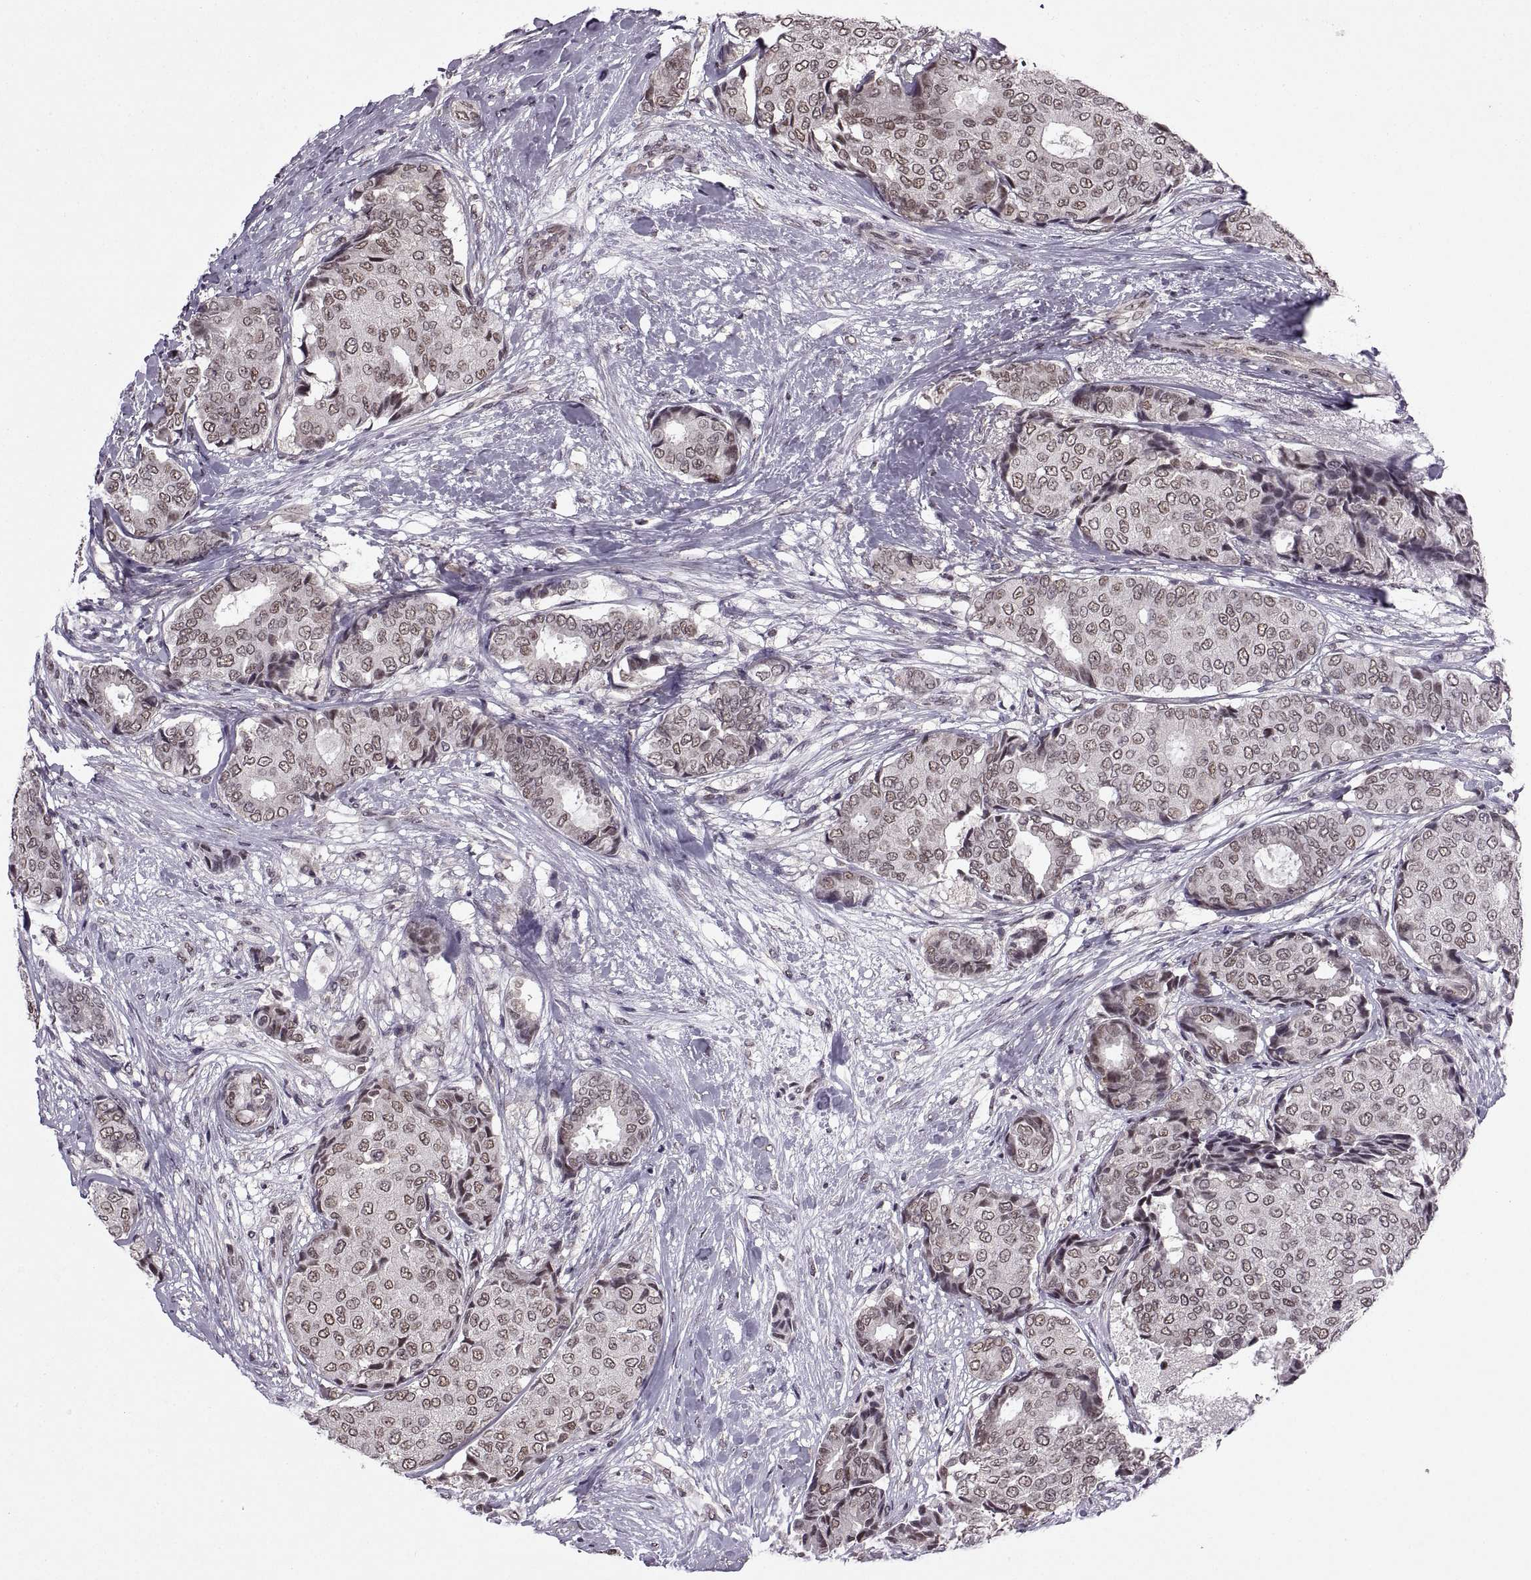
{"staining": {"intensity": "strong", "quantity": "<25%", "location": "nuclear"}, "tissue": "breast cancer", "cell_type": "Tumor cells", "image_type": "cancer", "snomed": [{"axis": "morphology", "description": "Duct carcinoma"}, {"axis": "topography", "description": "Breast"}], "caption": "Immunohistochemical staining of breast cancer exhibits medium levels of strong nuclear protein positivity in about <25% of tumor cells.", "gene": "INTS3", "patient": {"sex": "female", "age": 75}}